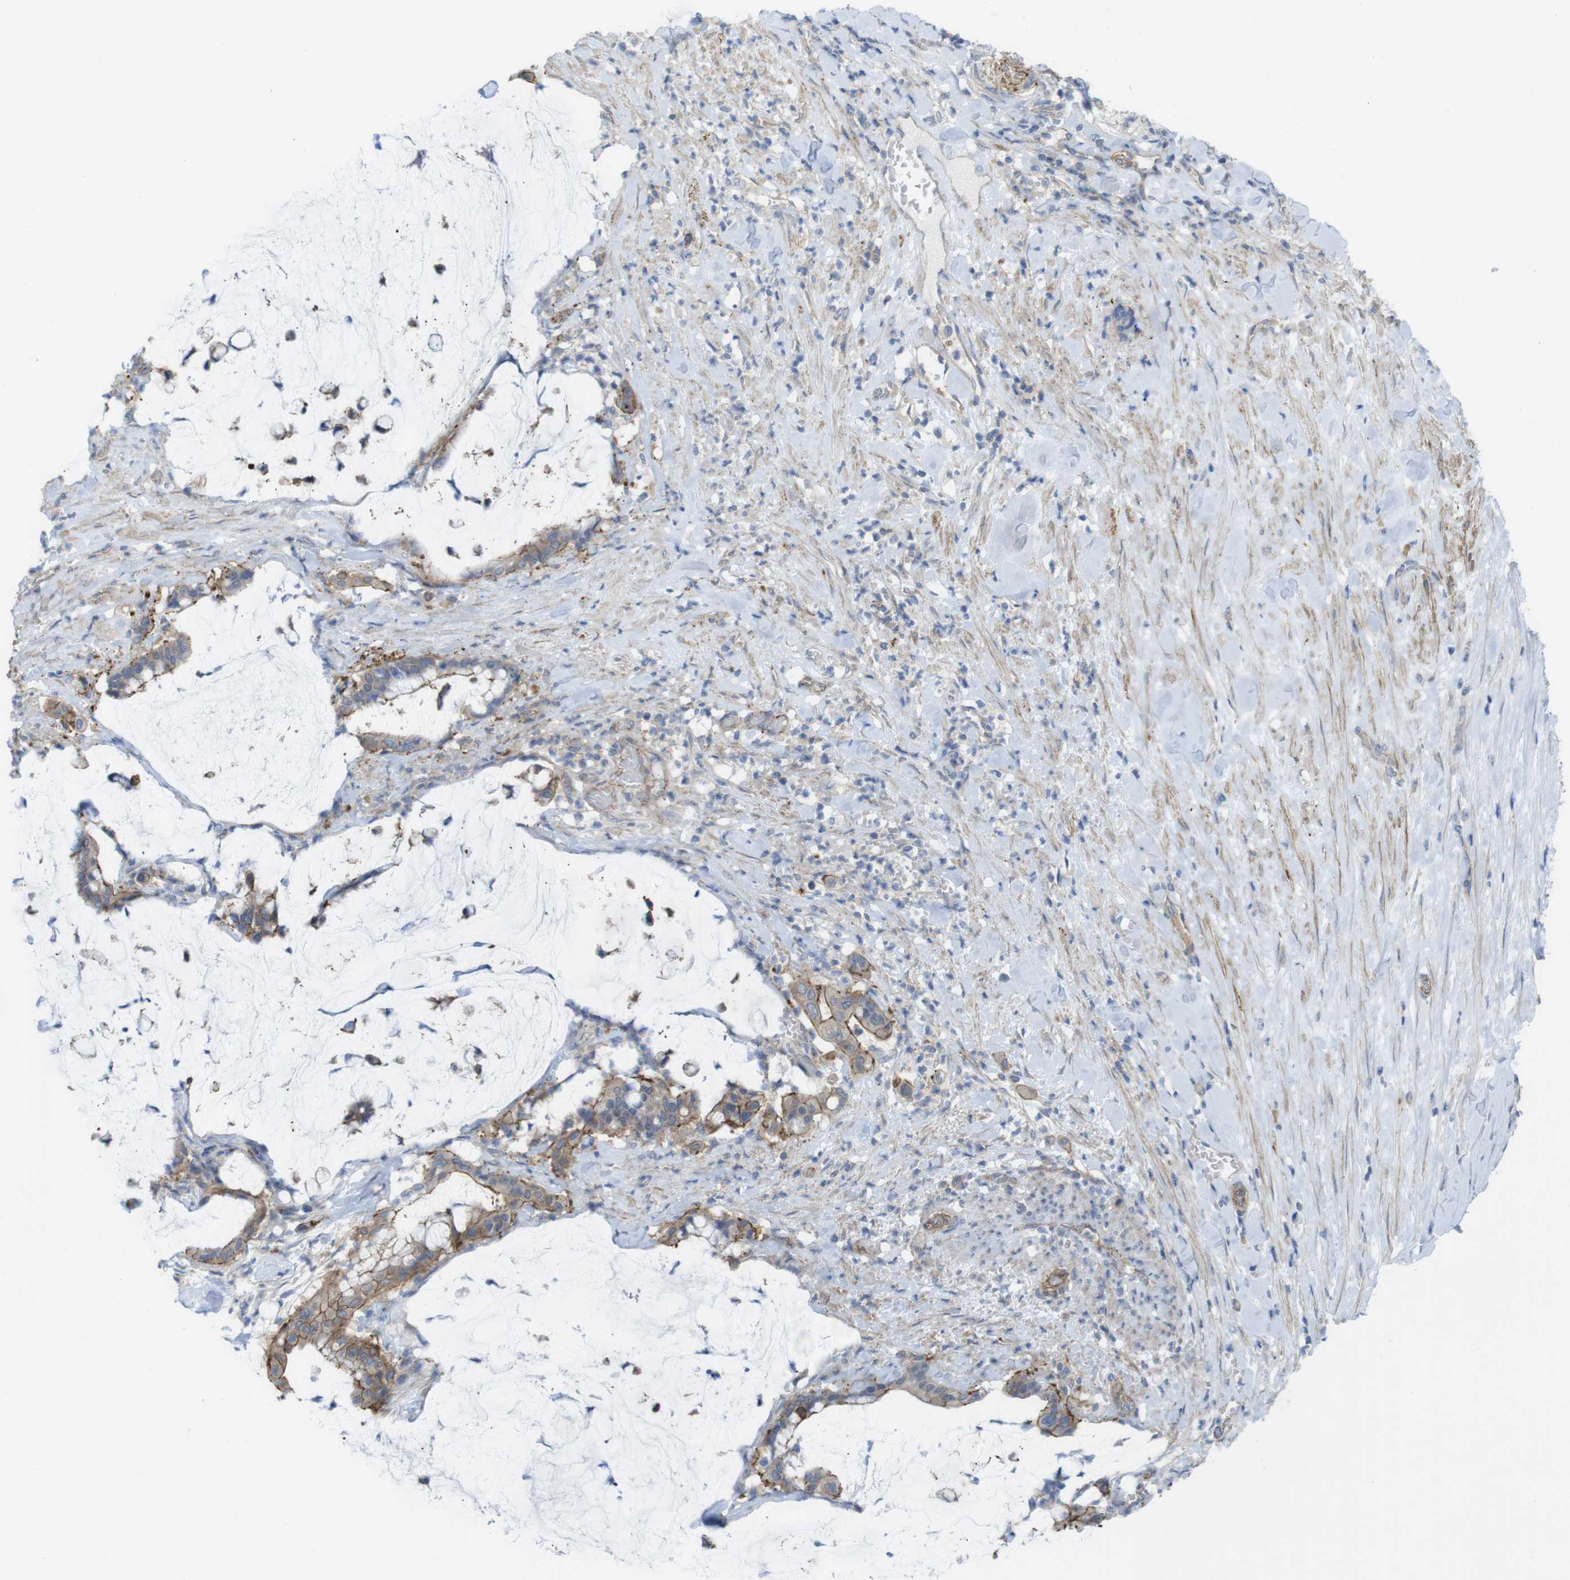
{"staining": {"intensity": "moderate", "quantity": "25%-75%", "location": "cytoplasmic/membranous"}, "tissue": "pancreatic cancer", "cell_type": "Tumor cells", "image_type": "cancer", "snomed": [{"axis": "morphology", "description": "Adenocarcinoma, NOS"}, {"axis": "topography", "description": "Pancreas"}], "caption": "The histopathology image exhibits staining of pancreatic adenocarcinoma, revealing moderate cytoplasmic/membranous protein positivity (brown color) within tumor cells.", "gene": "PREX2", "patient": {"sex": "male", "age": 41}}